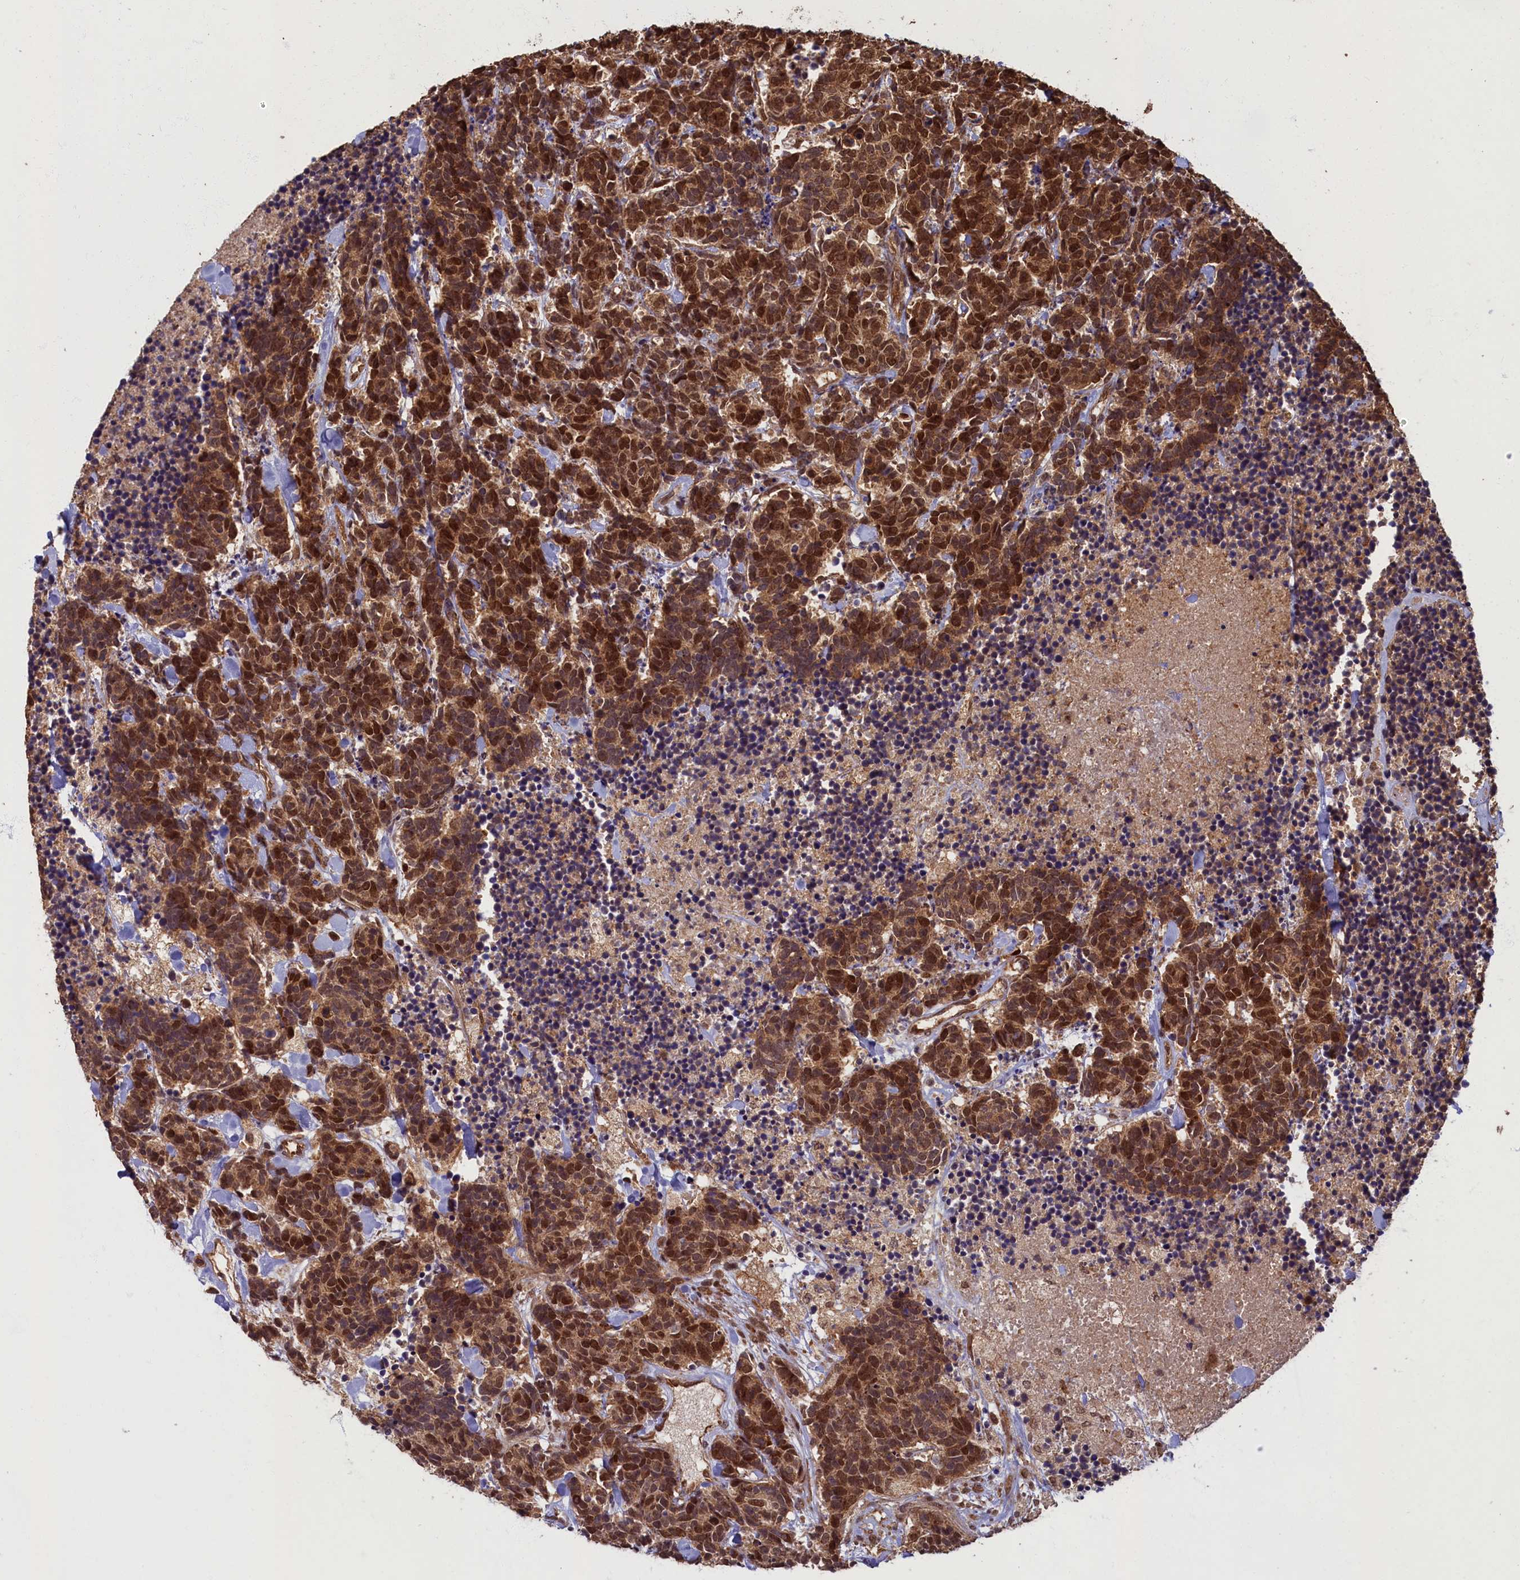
{"staining": {"intensity": "strong", "quantity": ">75%", "location": "nuclear"}, "tissue": "carcinoid", "cell_type": "Tumor cells", "image_type": "cancer", "snomed": [{"axis": "morphology", "description": "Carcinoma, NOS"}, {"axis": "morphology", "description": "Carcinoid, malignant, NOS"}, {"axis": "topography", "description": "Prostate"}], "caption": "Human carcinoma stained with a brown dye reveals strong nuclear positive expression in about >75% of tumor cells.", "gene": "BRCA1", "patient": {"sex": "male", "age": 57}}